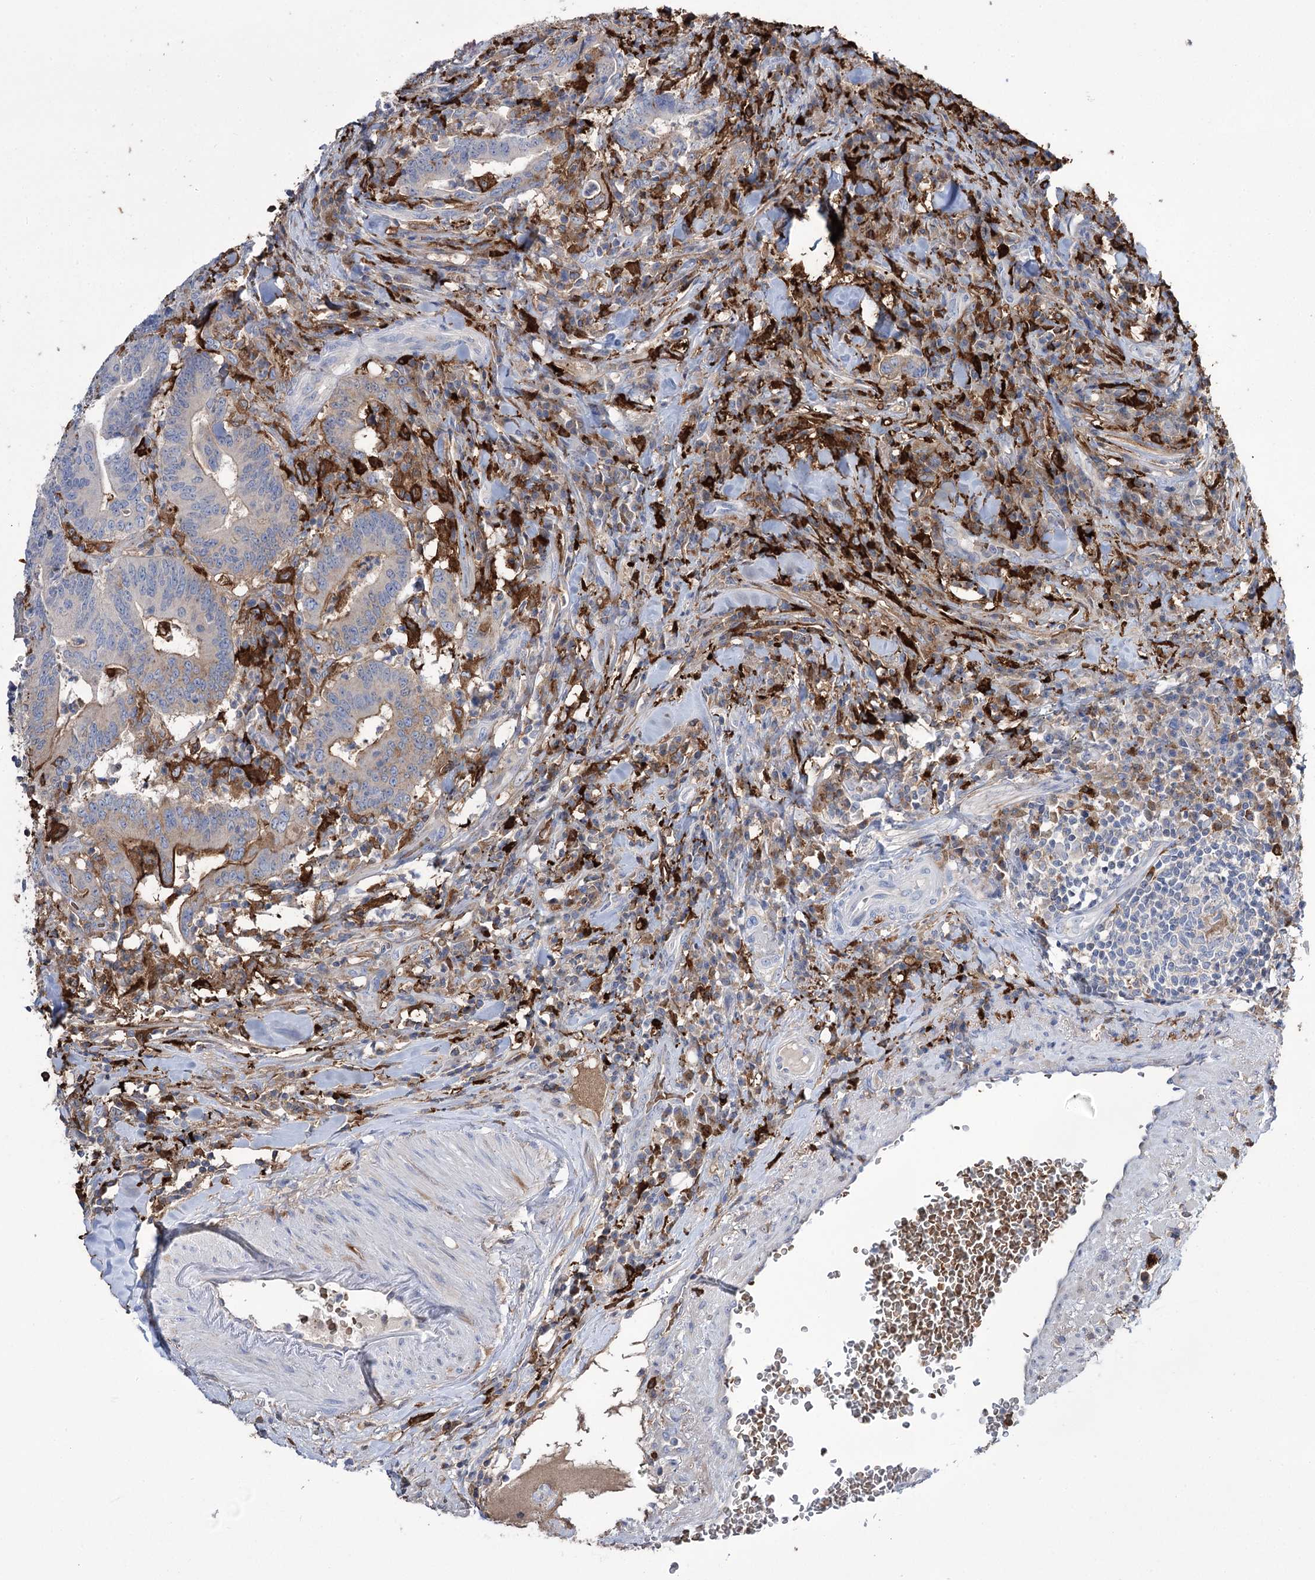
{"staining": {"intensity": "moderate", "quantity": "<25%", "location": "cytoplasmic/membranous"}, "tissue": "colorectal cancer", "cell_type": "Tumor cells", "image_type": "cancer", "snomed": [{"axis": "morphology", "description": "Adenocarcinoma, NOS"}, {"axis": "topography", "description": "Colon"}], "caption": "Tumor cells demonstrate low levels of moderate cytoplasmic/membranous staining in approximately <25% of cells in colorectal cancer. (IHC, brightfield microscopy, high magnification).", "gene": "ZNF622", "patient": {"sex": "female", "age": 66}}